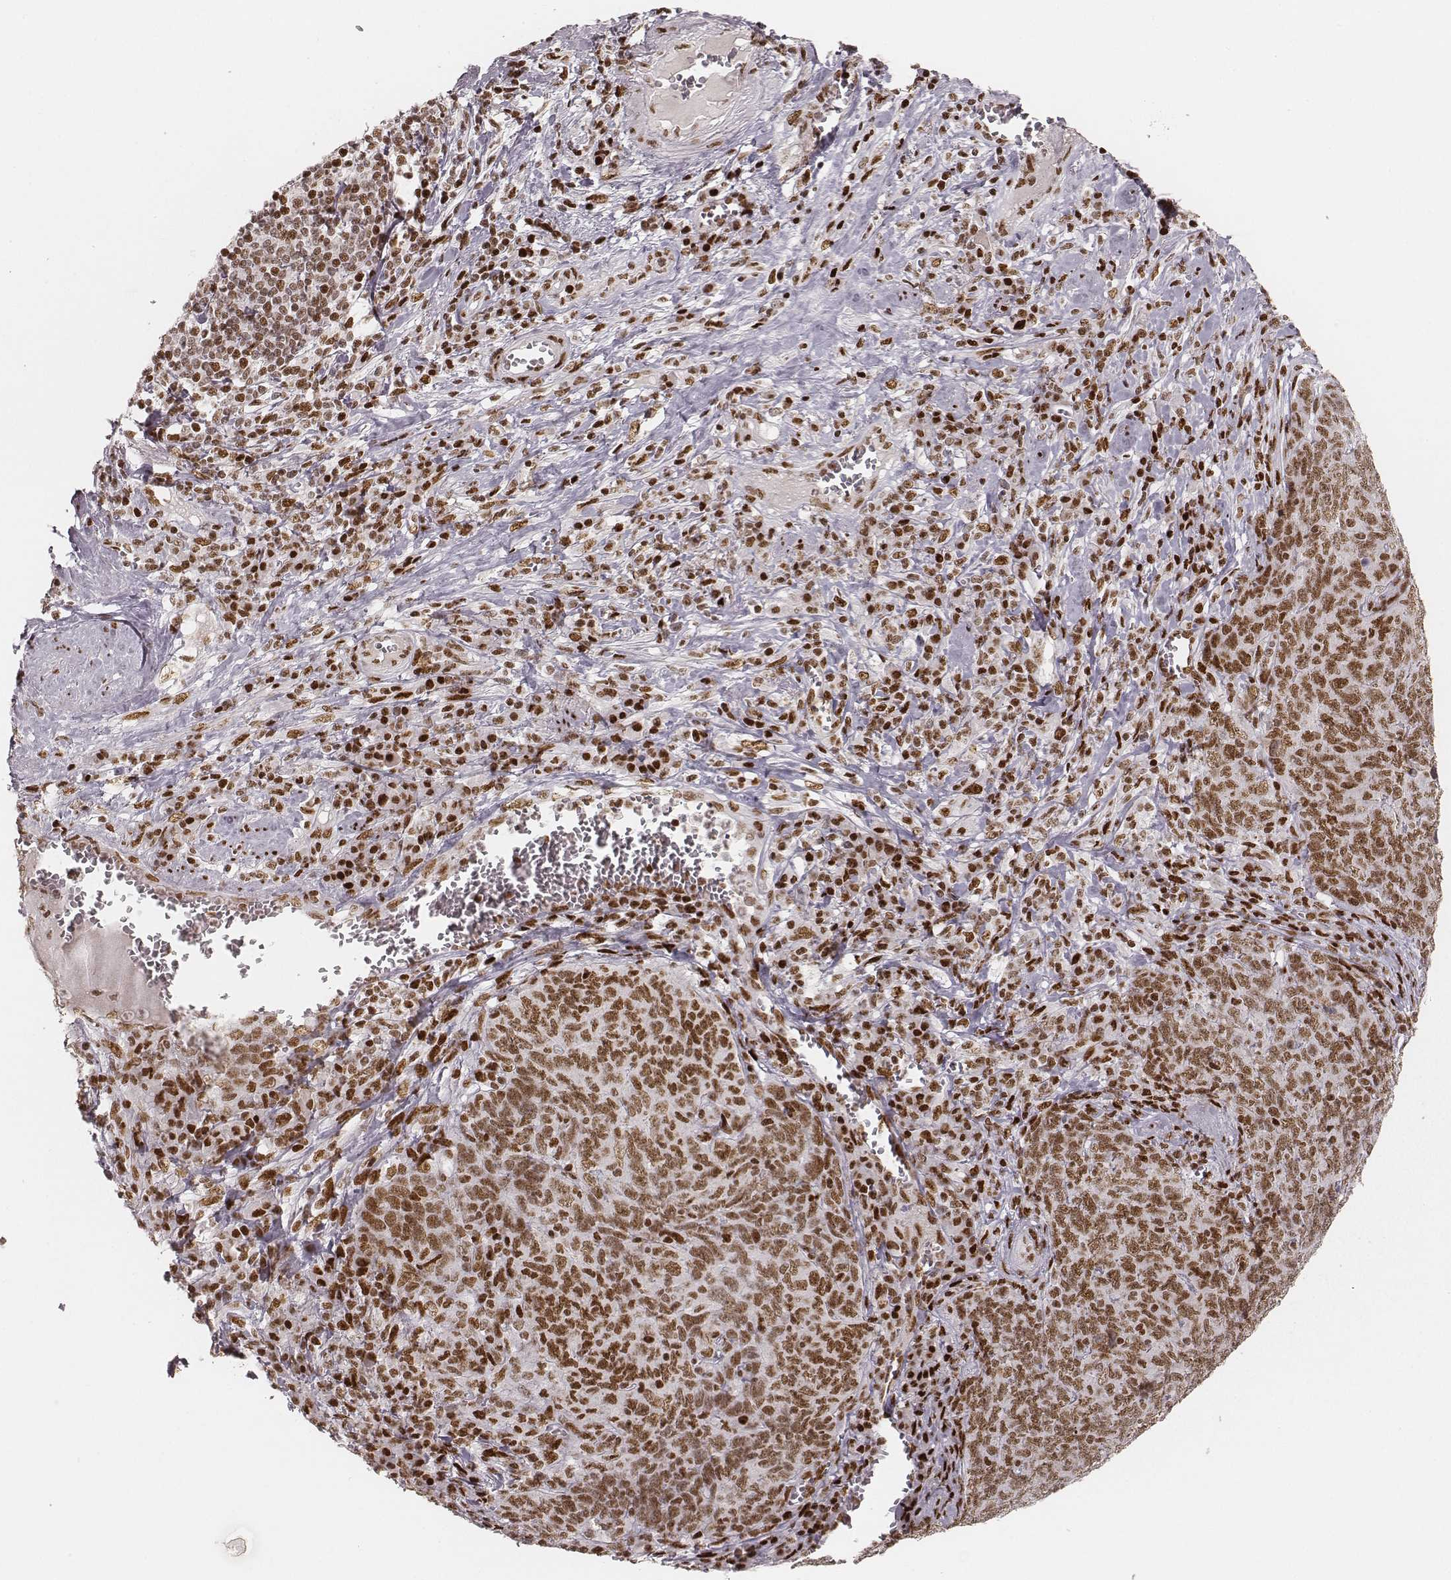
{"staining": {"intensity": "moderate", "quantity": ">75%", "location": "nuclear"}, "tissue": "skin cancer", "cell_type": "Tumor cells", "image_type": "cancer", "snomed": [{"axis": "morphology", "description": "Squamous cell carcinoma, NOS"}, {"axis": "topography", "description": "Skin"}, {"axis": "topography", "description": "Anal"}], "caption": "Squamous cell carcinoma (skin) stained with a brown dye reveals moderate nuclear positive positivity in about >75% of tumor cells.", "gene": "HNRNPC", "patient": {"sex": "female", "age": 51}}